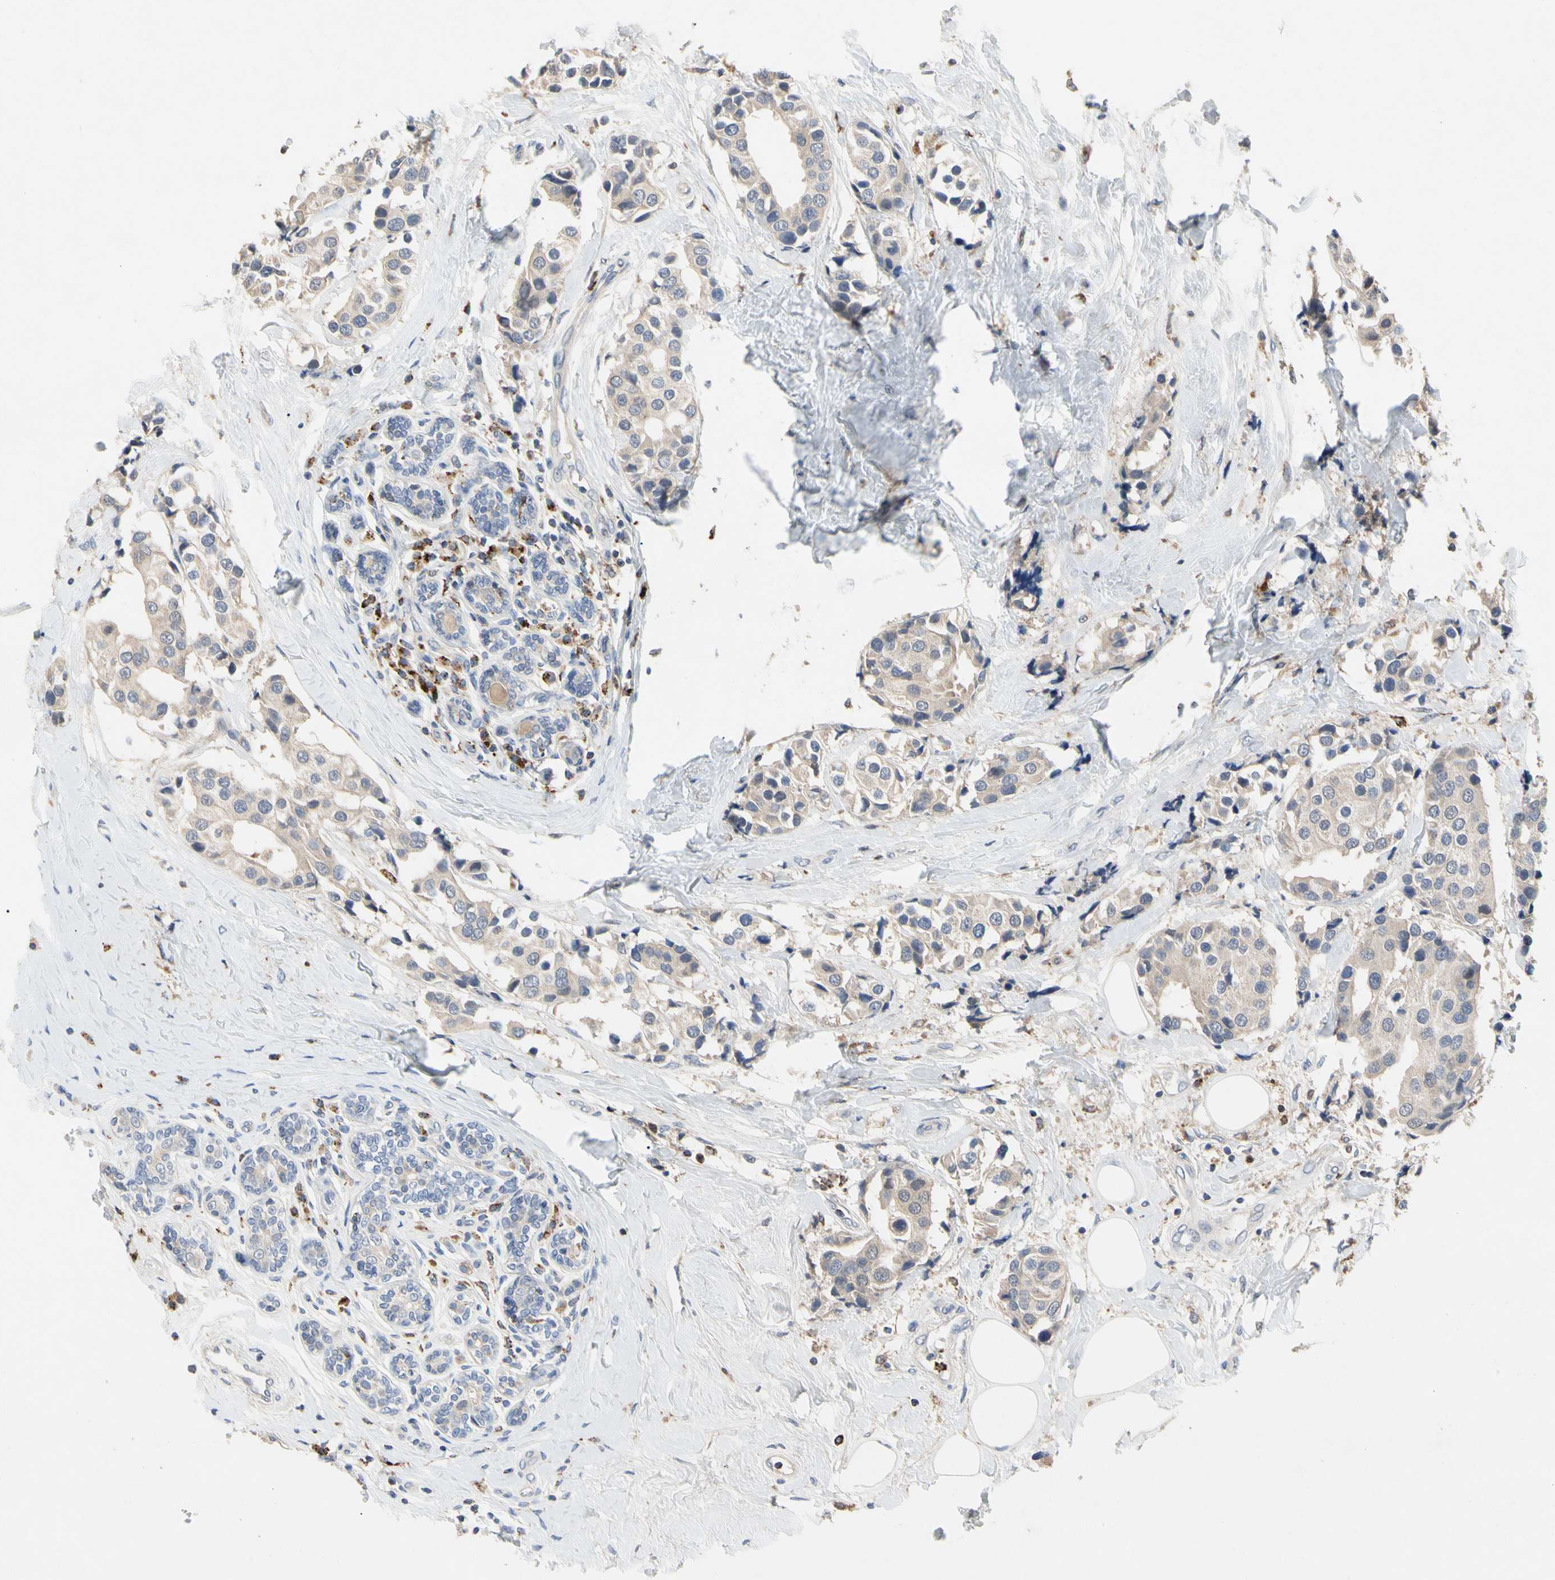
{"staining": {"intensity": "negative", "quantity": "none", "location": "none"}, "tissue": "breast cancer", "cell_type": "Tumor cells", "image_type": "cancer", "snomed": [{"axis": "morphology", "description": "Normal tissue, NOS"}, {"axis": "morphology", "description": "Duct carcinoma"}, {"axis": "topography", "description": "Breast"}], "caption": "This is an immunohistochemistry (IHC) image of intraductal carcinoma (breast). There is no staining in tumor cells.", "gene": "ADA2", "patient": {"sex": "female", "age": 39}}